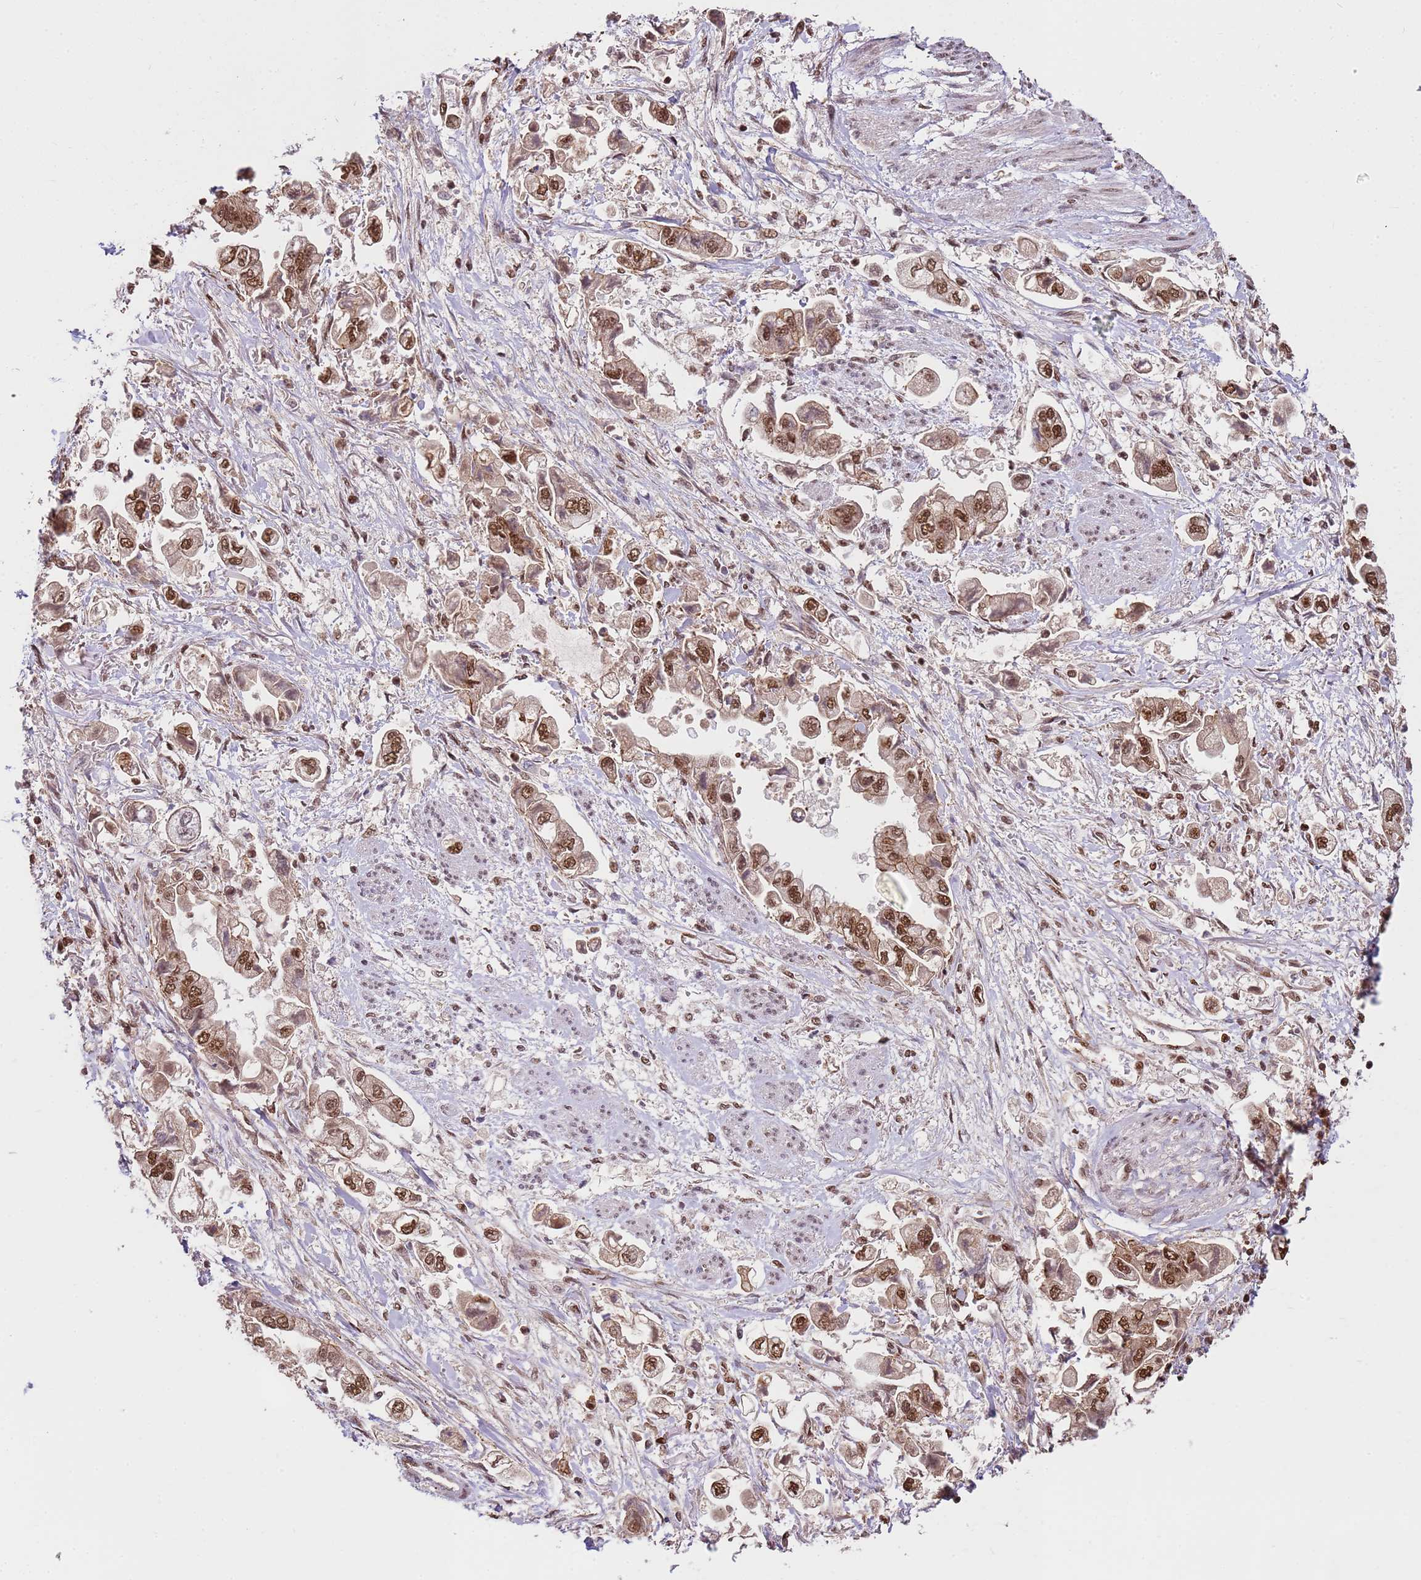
{"staining": {"intensity": "moderate", "quantity": ">75%", "location": "nuclear"}, "tissue": "stomach cancer", "cell_type": "Tumor cells", "image_type": "cancer", "snomed": [{"axis": "morphology", "description": "Adenocarcinoma, NOS"}, {"axis": "topography", "description": "Stomach"}], "caption": "Moderate nuclear positivity is seen in approximately >75% of tumor cells in stomach cancer (adenocarcinoma).", "gene": "ZBTB12", "patient": {"sex": "male", "age": 62}}